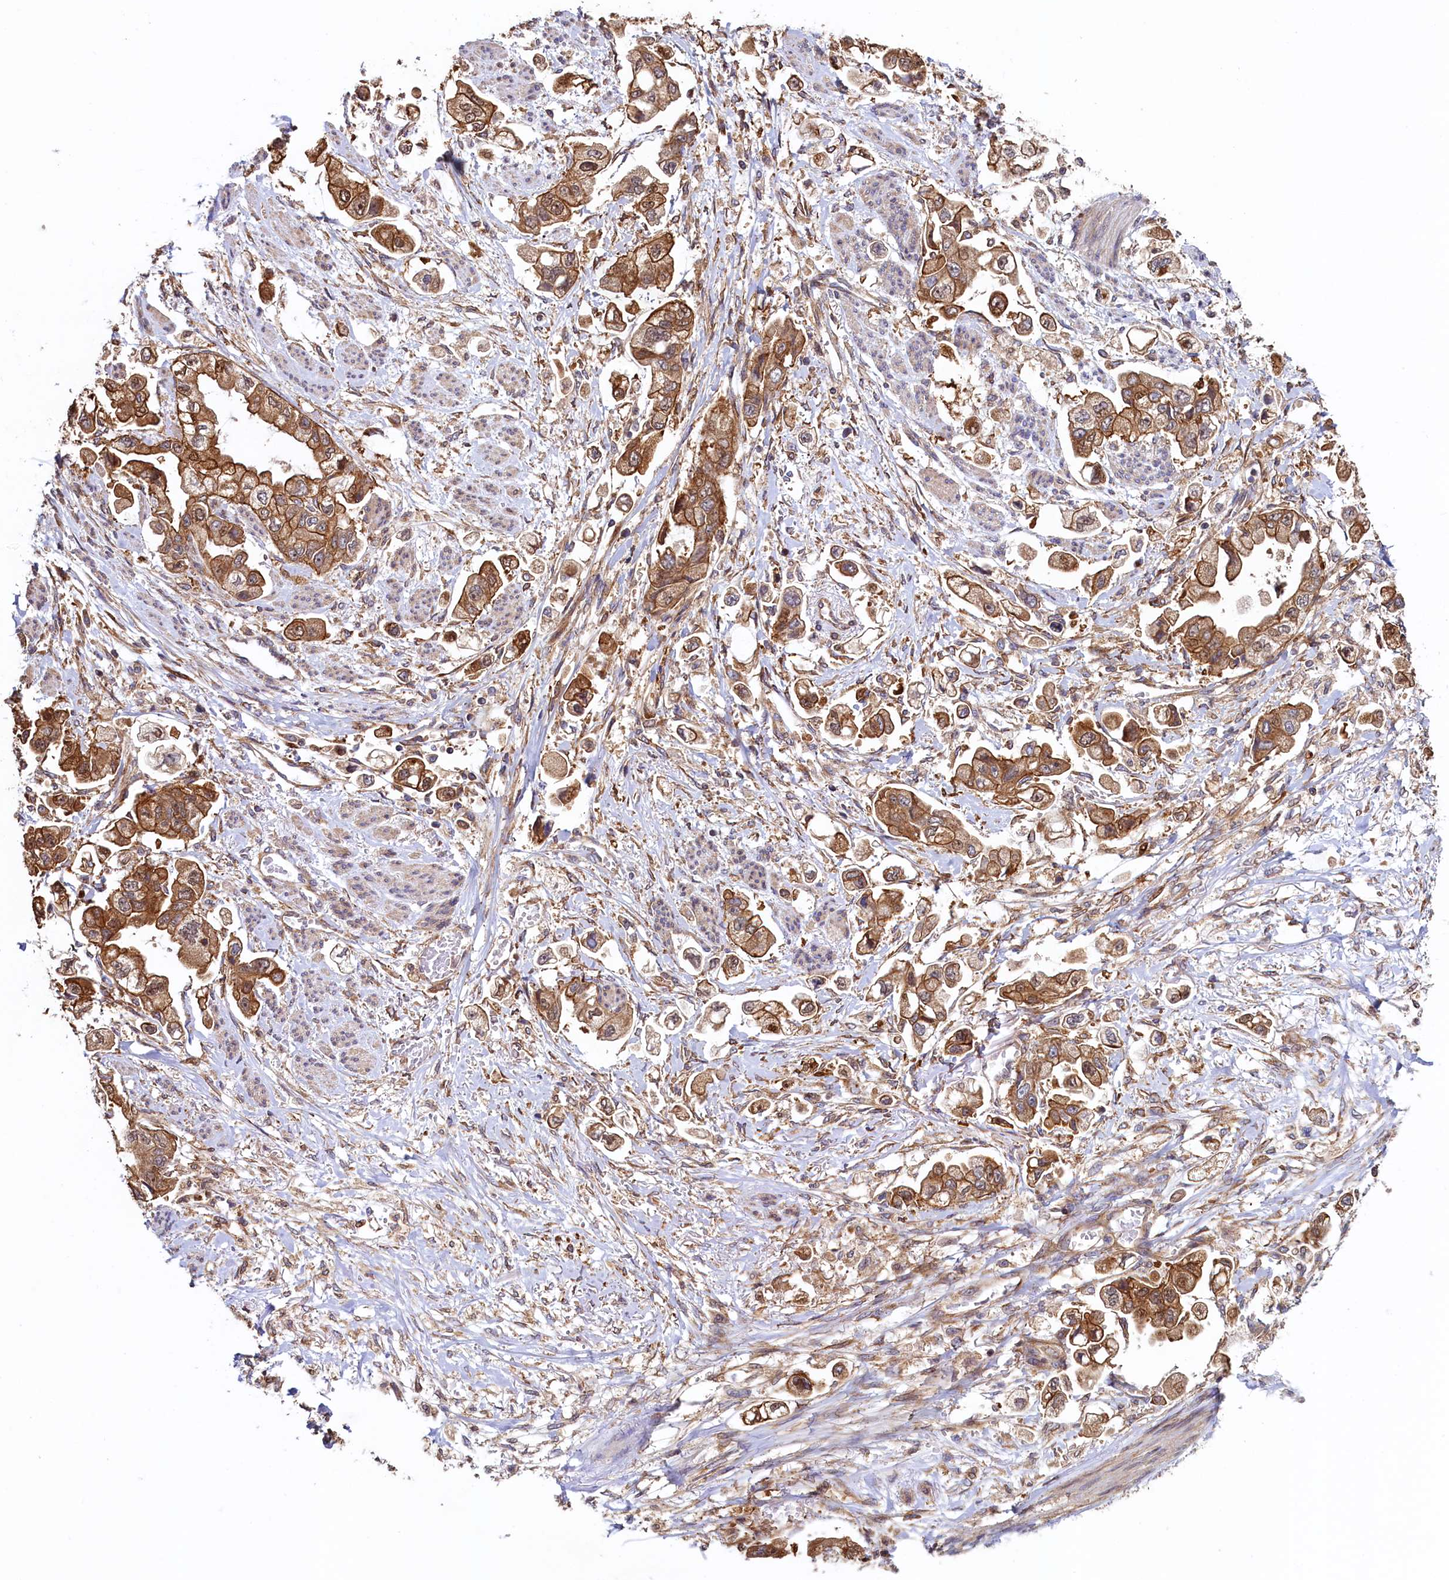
{"staining": {"intensity": "moderate", "quantity": ">75%", "location": "cytoplasmic/membranous"}, "tissue": "stomach cancer", "cell_type": "Tumor cells", "image_type": "cancer", "snomed": [{"axis": "morphology", "description": "Adenocarcinoma, NOS"}, {"axis": "topography", "description": "Stomach"}], "caption": "Tumor cells display medium levels of moderate cytoplasmic/membranous expression in about >75% of cells in human stomach adenocarcinoma.", "gene": "ATXN2L", "patient": {"sex": "male", "age": 62}}